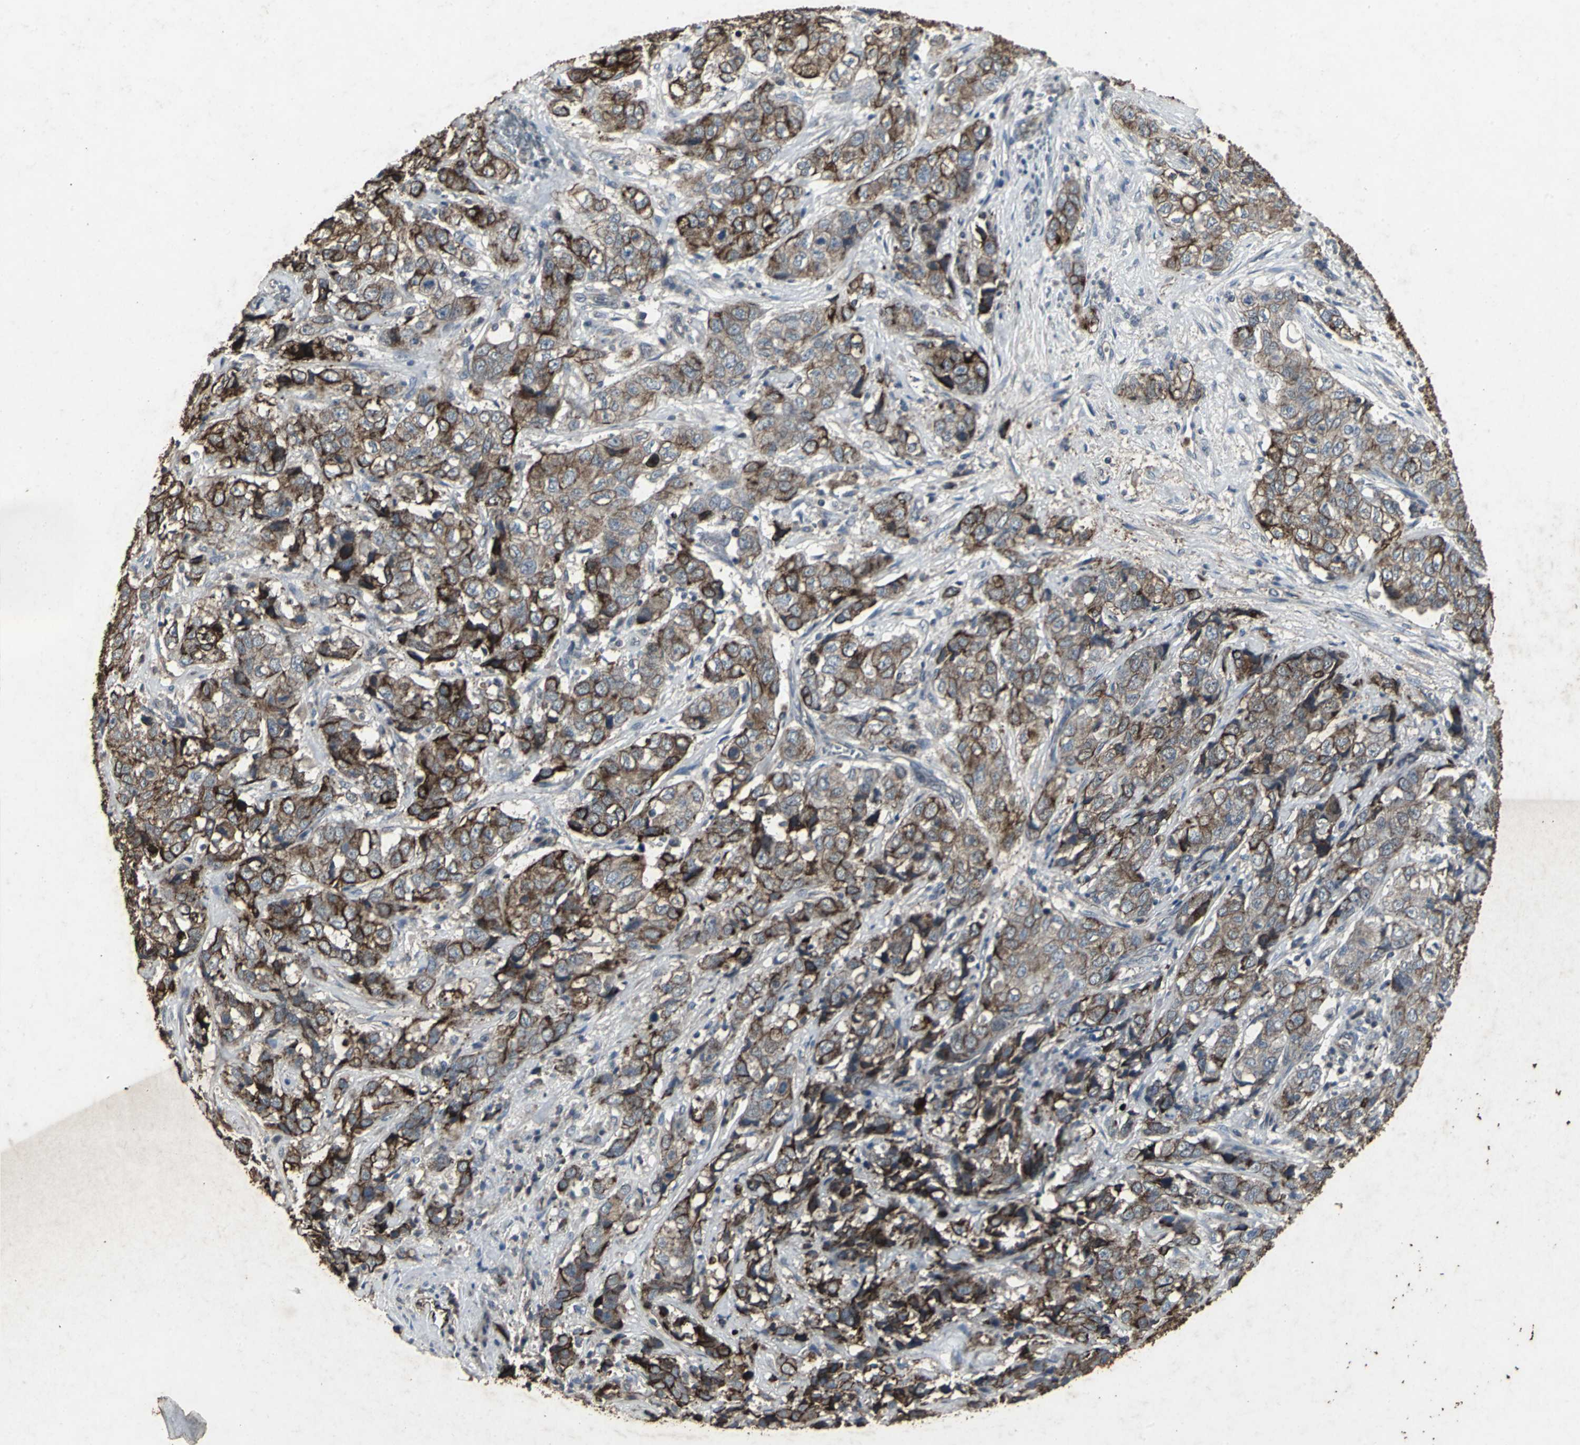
{"staining": {"intensity": "strong", "quantity": ">75%", "location": "cytoplasmic/membranous"}, "tissue": "stomach cancer", "cell_type": "Tumor cells", "image_type": "cancer", "snomed": [{"axis": "morphology", "description": "Adenocarcinoma, NOS"}, {"axis": "topography", "description": "Stomach"}], "caption": "Approximately >75% of tumor cells in stomach cancer (adenocarcinoma) exhibit strong cytoplasmic/membranous protein expression as visualized by brown immunohistochemical staining.", "gene": "CCR9", "patient": {"sex": "male", "age": 48}}